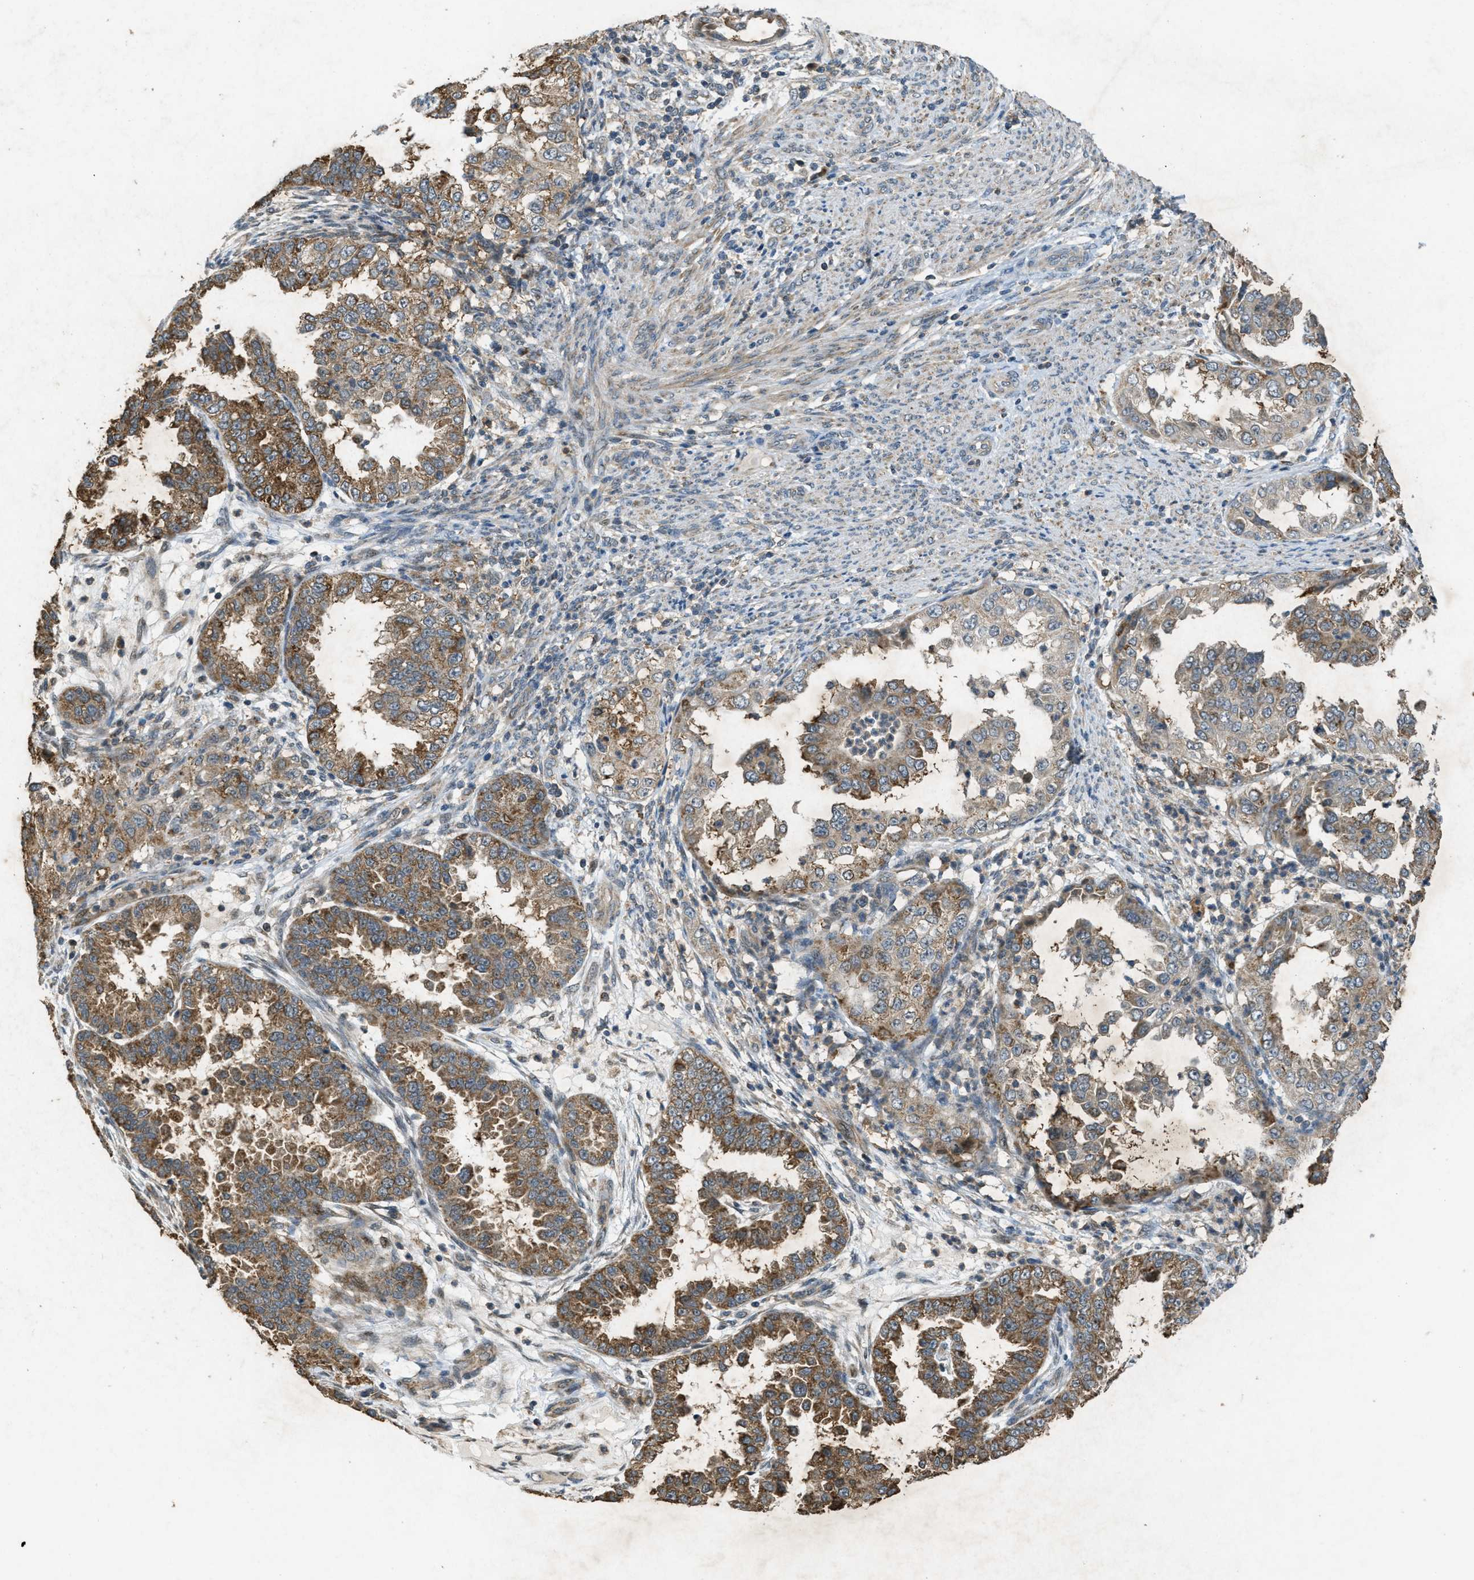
{"staining": {"intensity": "moderate", "quantity": "25%-75%", "location": "cytoplasmic/membranous"}, "tissue": "endometrial cancer", "cell_type": "Tumor cells", "image_type": "cancer", "snomed": [{"axis": "morphology", "description": "Adenocarcinoma, NOS"}, {"axis": "topography", "description": "Endometrium"}], "caption": "The micrograph displays a brown stain indicating the presence of a protein in the cytoplasmic/membranous of tumor cells in adenocarcinoma (endometrial). The staining is performed using DAB brown chromogen to label protein expression. The nuclei are counter-stained blue using hematoxylin.", "gene": "PPP1R15A", "patient": {"sex": "female", "age": 85}}